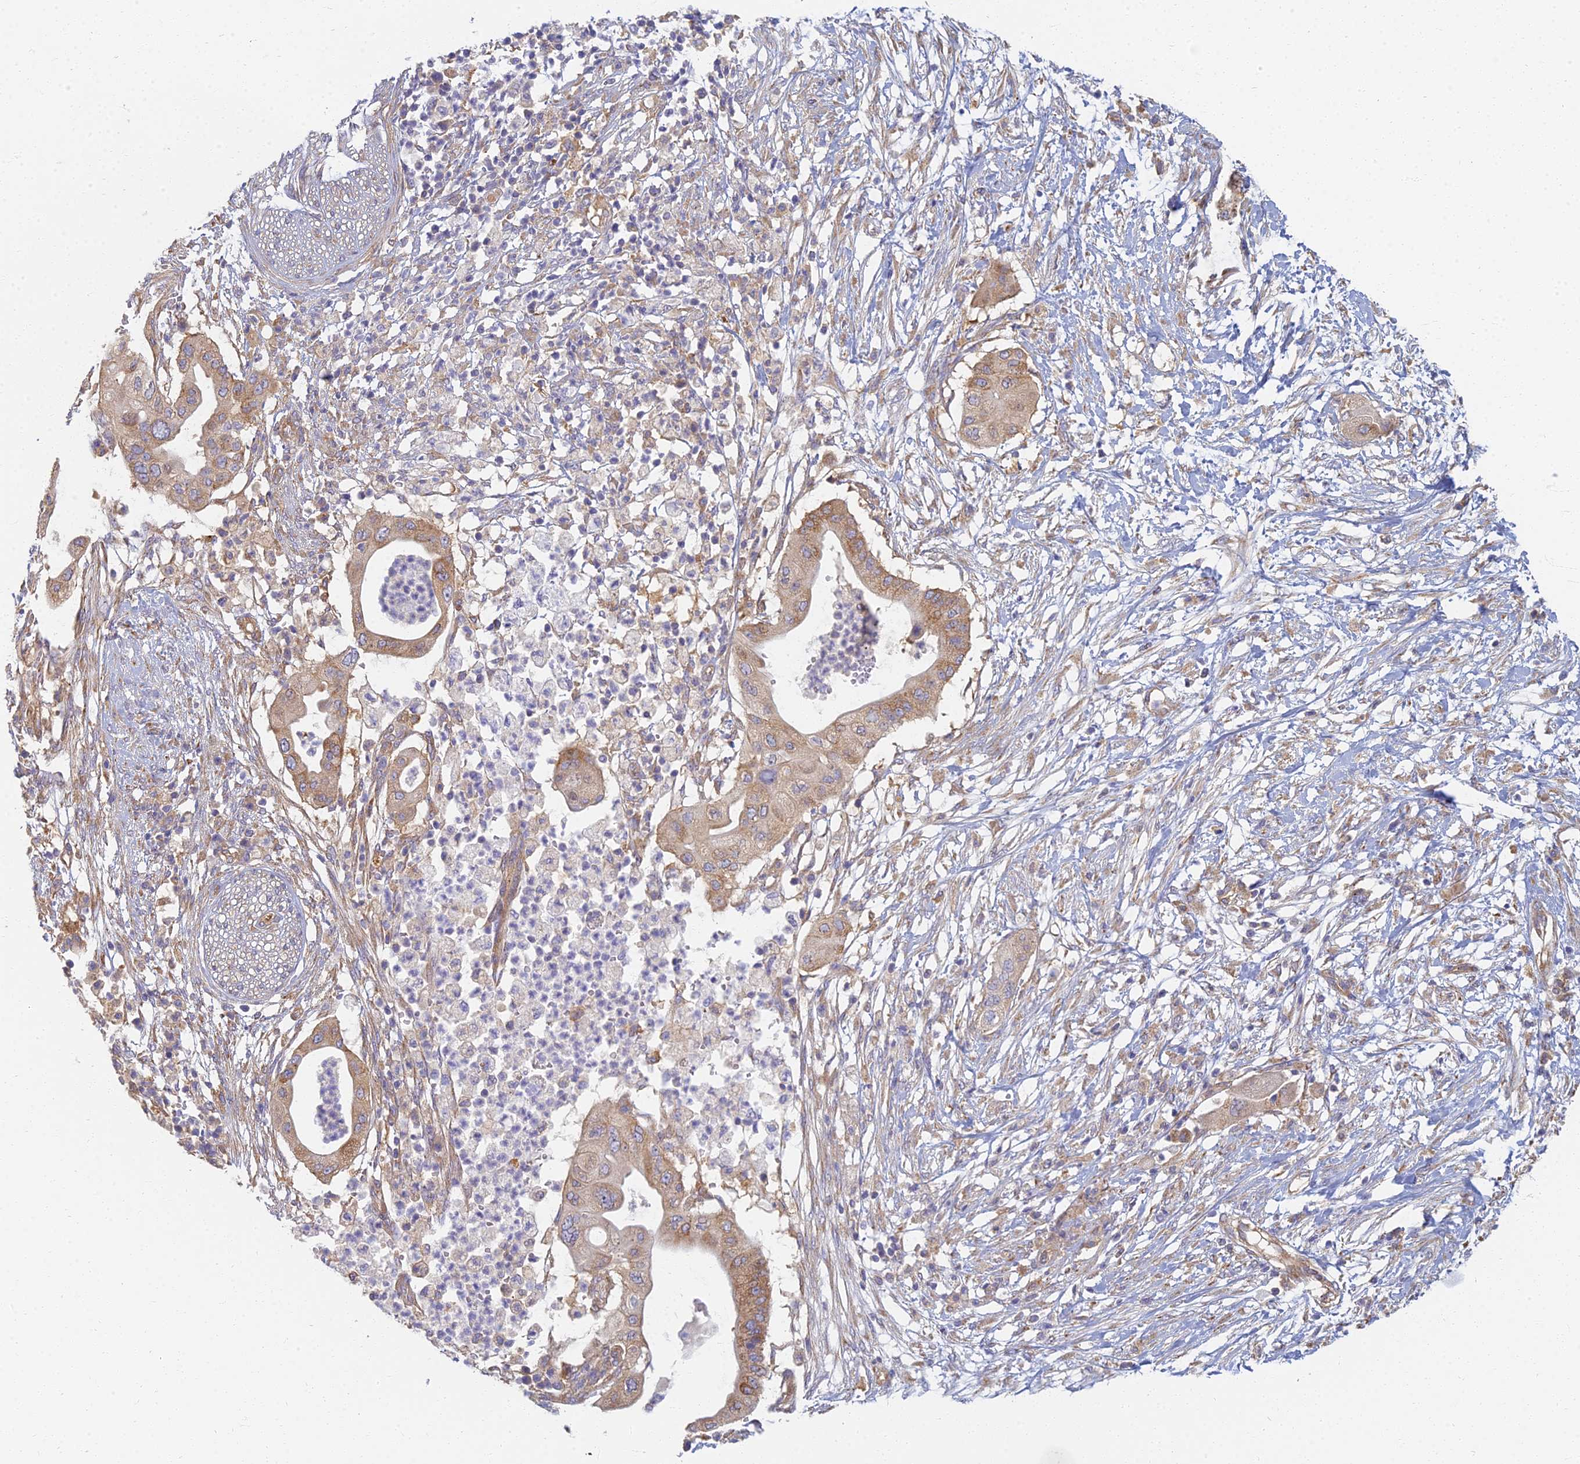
{"staining": {"intensity": "moderate", "quantity": "25%-75%", "location": "cytoplasmic/membranous"}, "tissue": "pancreatic cancer", "cell_type": "Tumor cells", "image_type": "cancer", "snomed": [{"axis": "morphology", "description": "Adenocarcinoma, NOS"}, {"axis": "topography", "description": "Pancreas"}], "caption": "Protein expression analysis of pancreatic cancer demonstrates moderate cytoplasmic/membranous staining in about 25%-75% of tumor cells.", "gene": "RBSN", "patient": {"sex": "male", "age": 68}}